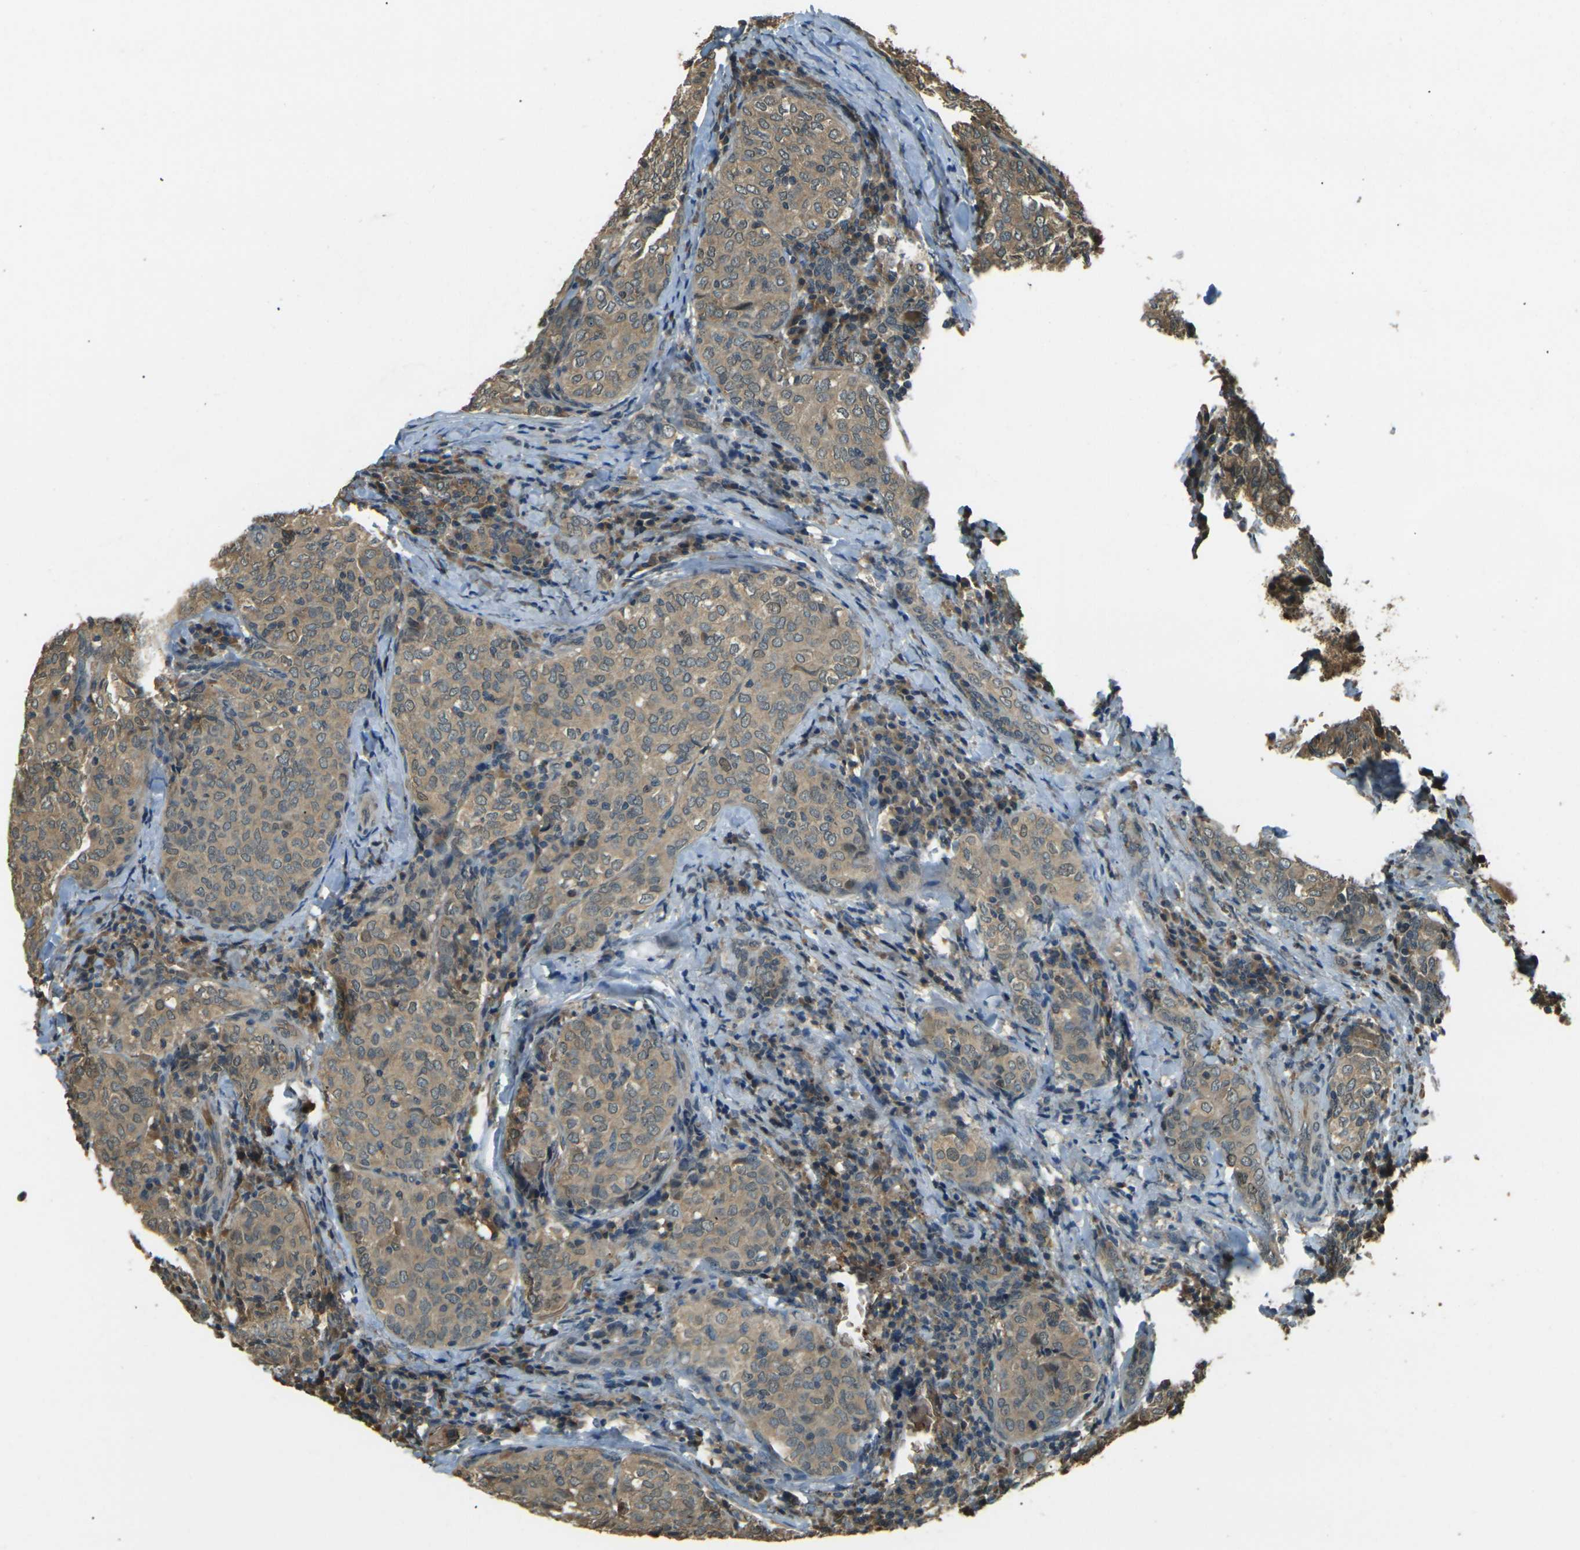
{"staining": {"intensity": "moderate", "quantity": ">75%", "location": "cytoplasmic/membranous"}, "tissue": "thyroid cancer", "cell_type": "Tumor cells", "image_type": "cancer", "snomed": [{"axis": "morphology", "description": "Normal tissue, NOS"}, {"axis": "morphology", "description": "Papillary adenocarcinoma, NOS"}, {"axis": "topography", "description": "Thyroid gland"}], "caption": "Human thyroid papillary adenocarcinoma stained with a protein marker exhibits moderate staining in tumor cells.", "gene": "TOR1A", "patient": {"sex": "female", "age": 30}}